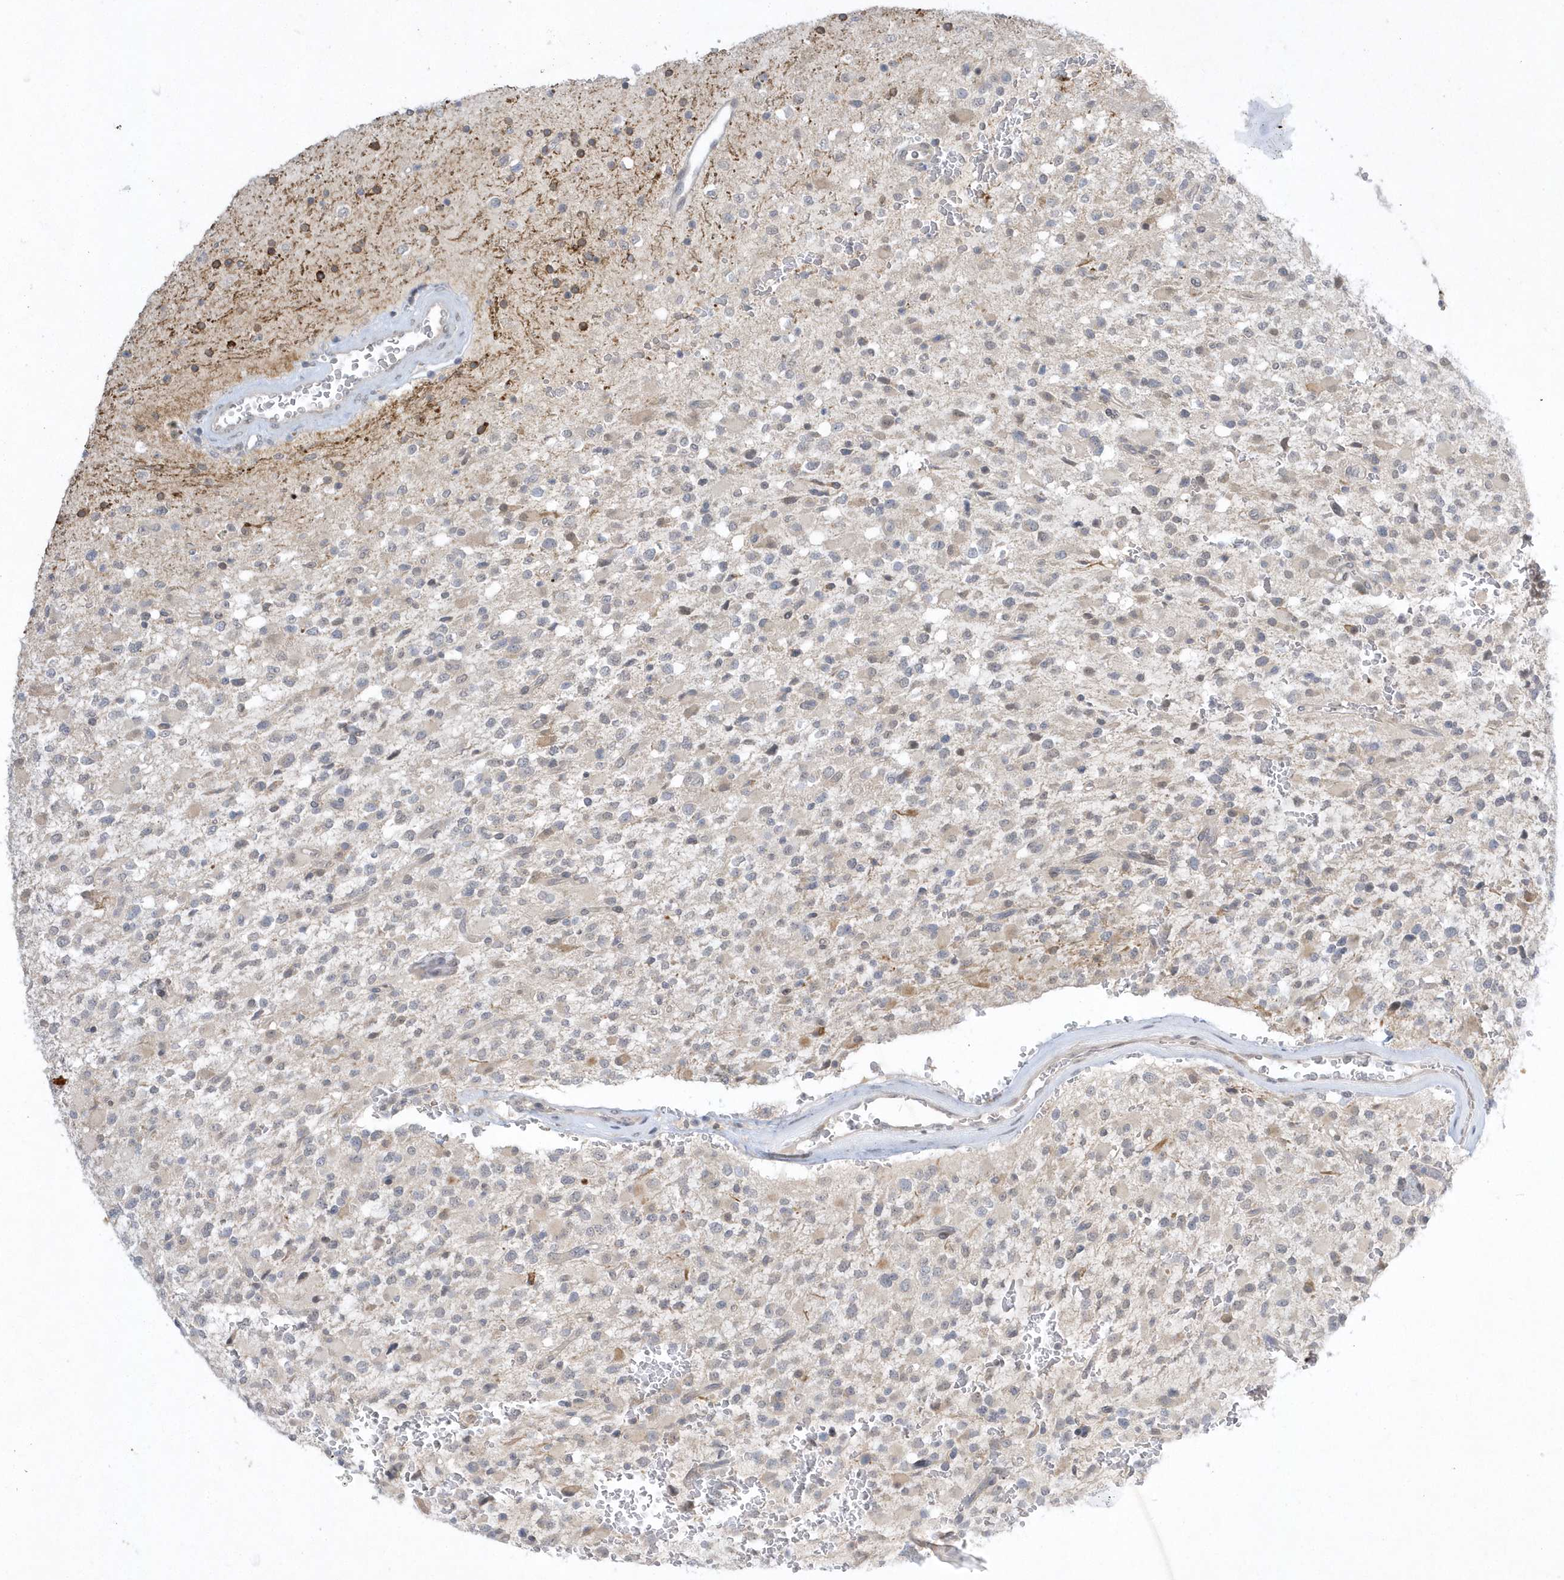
{"staining": {"intensity": "negative", "quantity": "none", "location": "none"}, "tissue": "glioma", "cell_type": "Tumor cells", "image_type": "cancer", "snomed": [{"axis": "morphology", "description": "Glioma, malignant, High grade"}, {"axis": "topography", "description": "Brain"}], "caption": "High magnification brightfield microscopy of glioma stained with DAB (brown) and counterstained with hematoxylin (blue): tumor cells show no significant expression.", "gene": "ZC3H12D", "patient": {"sex": "male", "age": 34}}